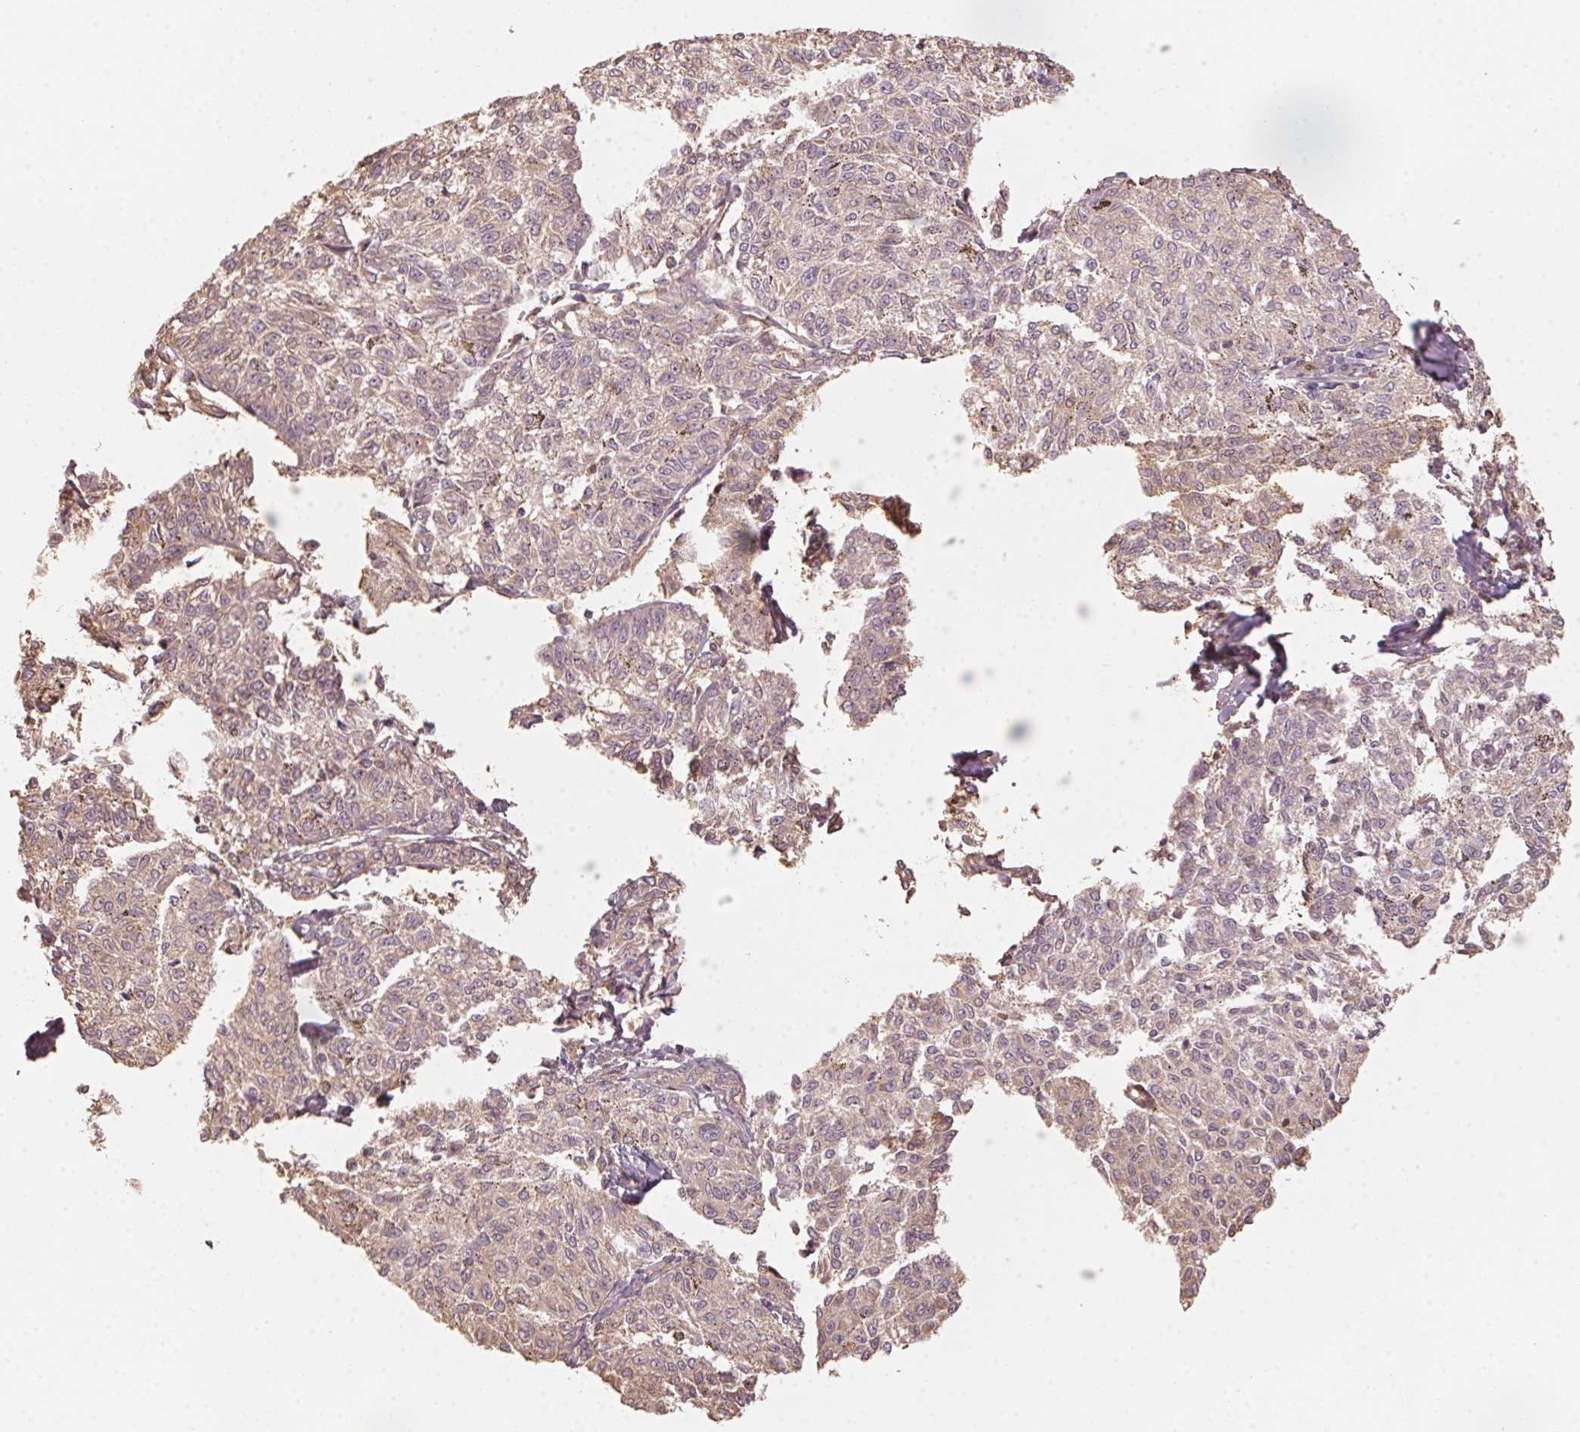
{"staining": {"intensity": "weak", "quantity": "25%-75%", "location": "cytoplasmic/membranous"}, "tissue": "melanoma", "cell_type": "Tumor cells", "image_type": "cancer", "snomed": [{"axis": "morphology", "description": "Malignant melanoma, NOS"}, {"axis": "topography", "description": "Skin"}], "caption": "A high-resolution photomicrograph shows immunohistochemistry staining of melanoma, which demonstrates weak cytoplasmic/membranous staining in about 25%-75% of tumor cells.", "gene": "QDPR", "patient": {"sex": "female", "age": 72}}